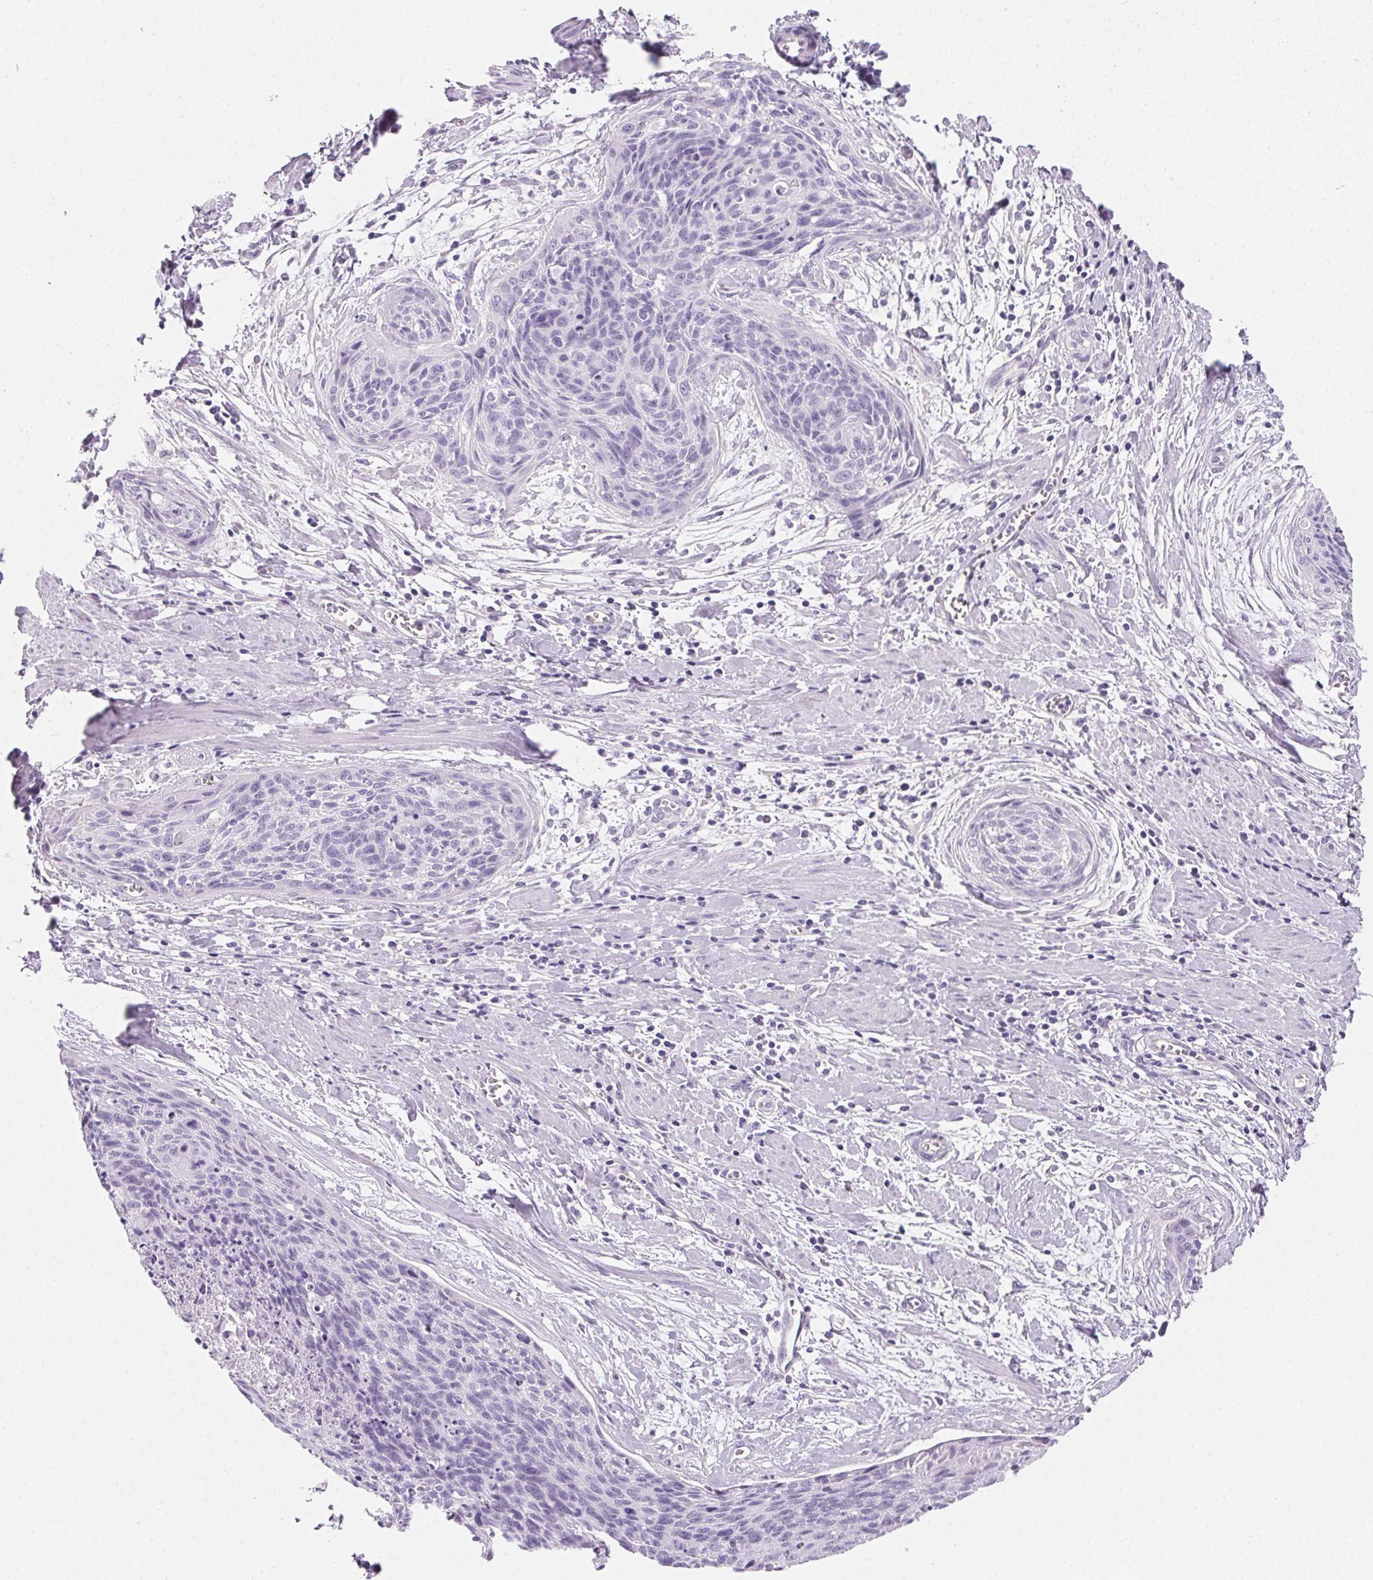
{"staining": {"intensity": "negative", "quantity": "none", "location": "none"}, "tissue": "cervical cancer", "cell_type": "Tumor cells", "image_type": "cancer", "snomed": [{"axis": "morphology", "description": "Squamous cell carcinoma, NOS"}, {"axis": "topography", "description": "Cervix"}], "caption": "A high-resolution histopathology image shows immunohistochemistry (IHC) staining of cervical cancer (squamous cell carcinoma), which demonstrates no significant positivity in tumor cells. The staining was performed using DAB (3,3'-diaminobenzidine) to visualize the protein expression in brown, while the nuclei were stained in blue with hematoxylin (Magnification: 20x).", "gene": "PRSS3", "patient": {"sex": "female", "age": 55}}